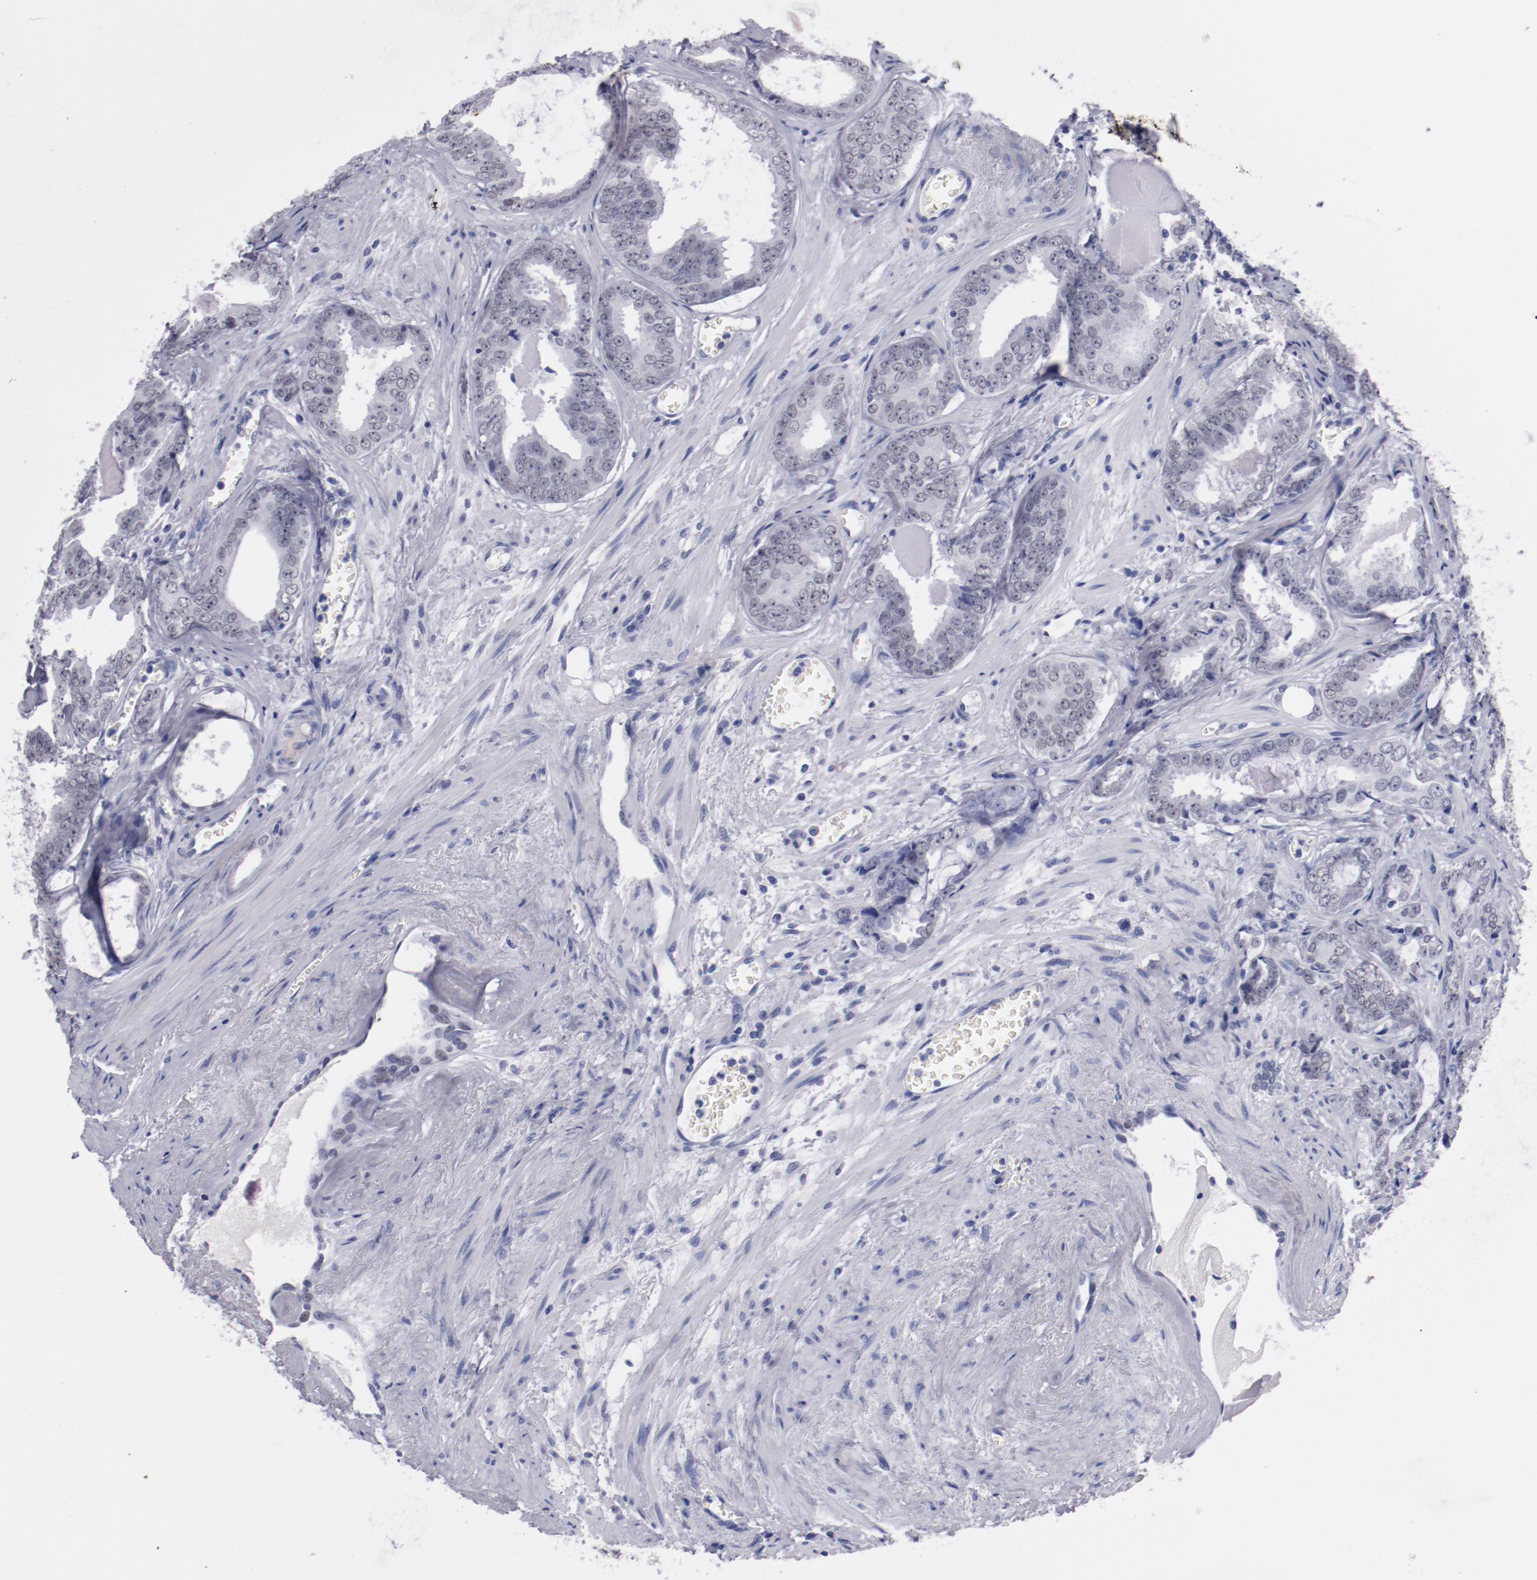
{"staining": {"intensity": "weak", "quantity": "<25%", "location": "nuclear"}, "tissue": "prostate cancer", "cell_type": "Tumor cells", "image_type": "cancer", "snomed": [{"axis": "morphology", "description": "Adenocarcinoma, Medium grade"}, {"axis": "topography", "description": "Prostate"}], "caption": "Immunohistochemical staining of human prostate cancer (medium-grade adenocarcinoma) demonstrates no significant positivity in tumor cells.", "gene": "HNF1B", "patient": {"sex": "male", "age": 79}}